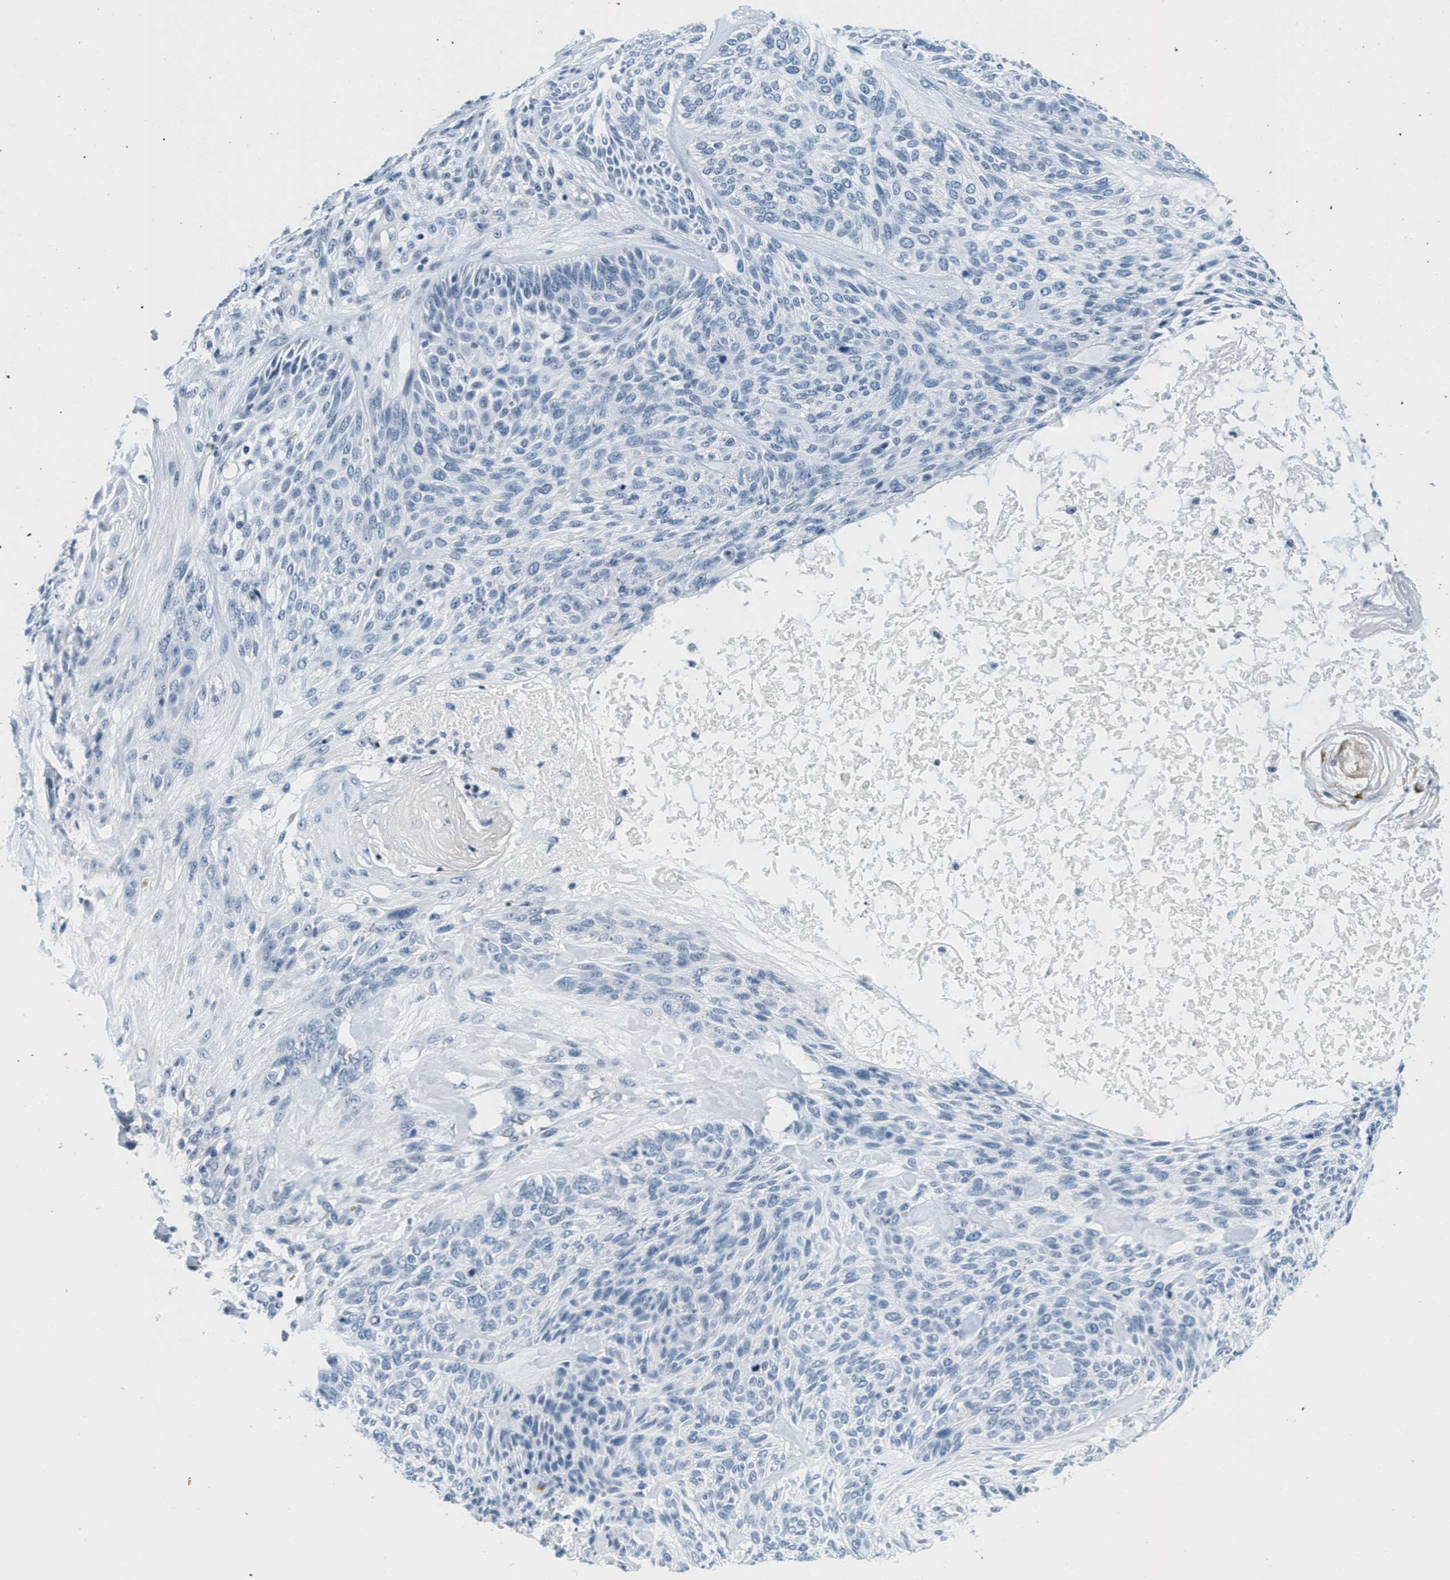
{"staining": {"intensity": "negative", "quantity": "none", "location": "none"}, "tissue": "skin cancer", "cell_type": "Tumor cells", "image_type": "cancer", "snomed": [{"axis": "morphology", "description": "Basal cell carcinoma"}, {"axis": "topography", "description": "Skin"}], "caption": "Photomicrograph shows no protein staining in tumor cells of skin cancer (basal cell carcinoma) tissue.", "gene": "CA4", "patient": {"sex": "male", "age": 55}}